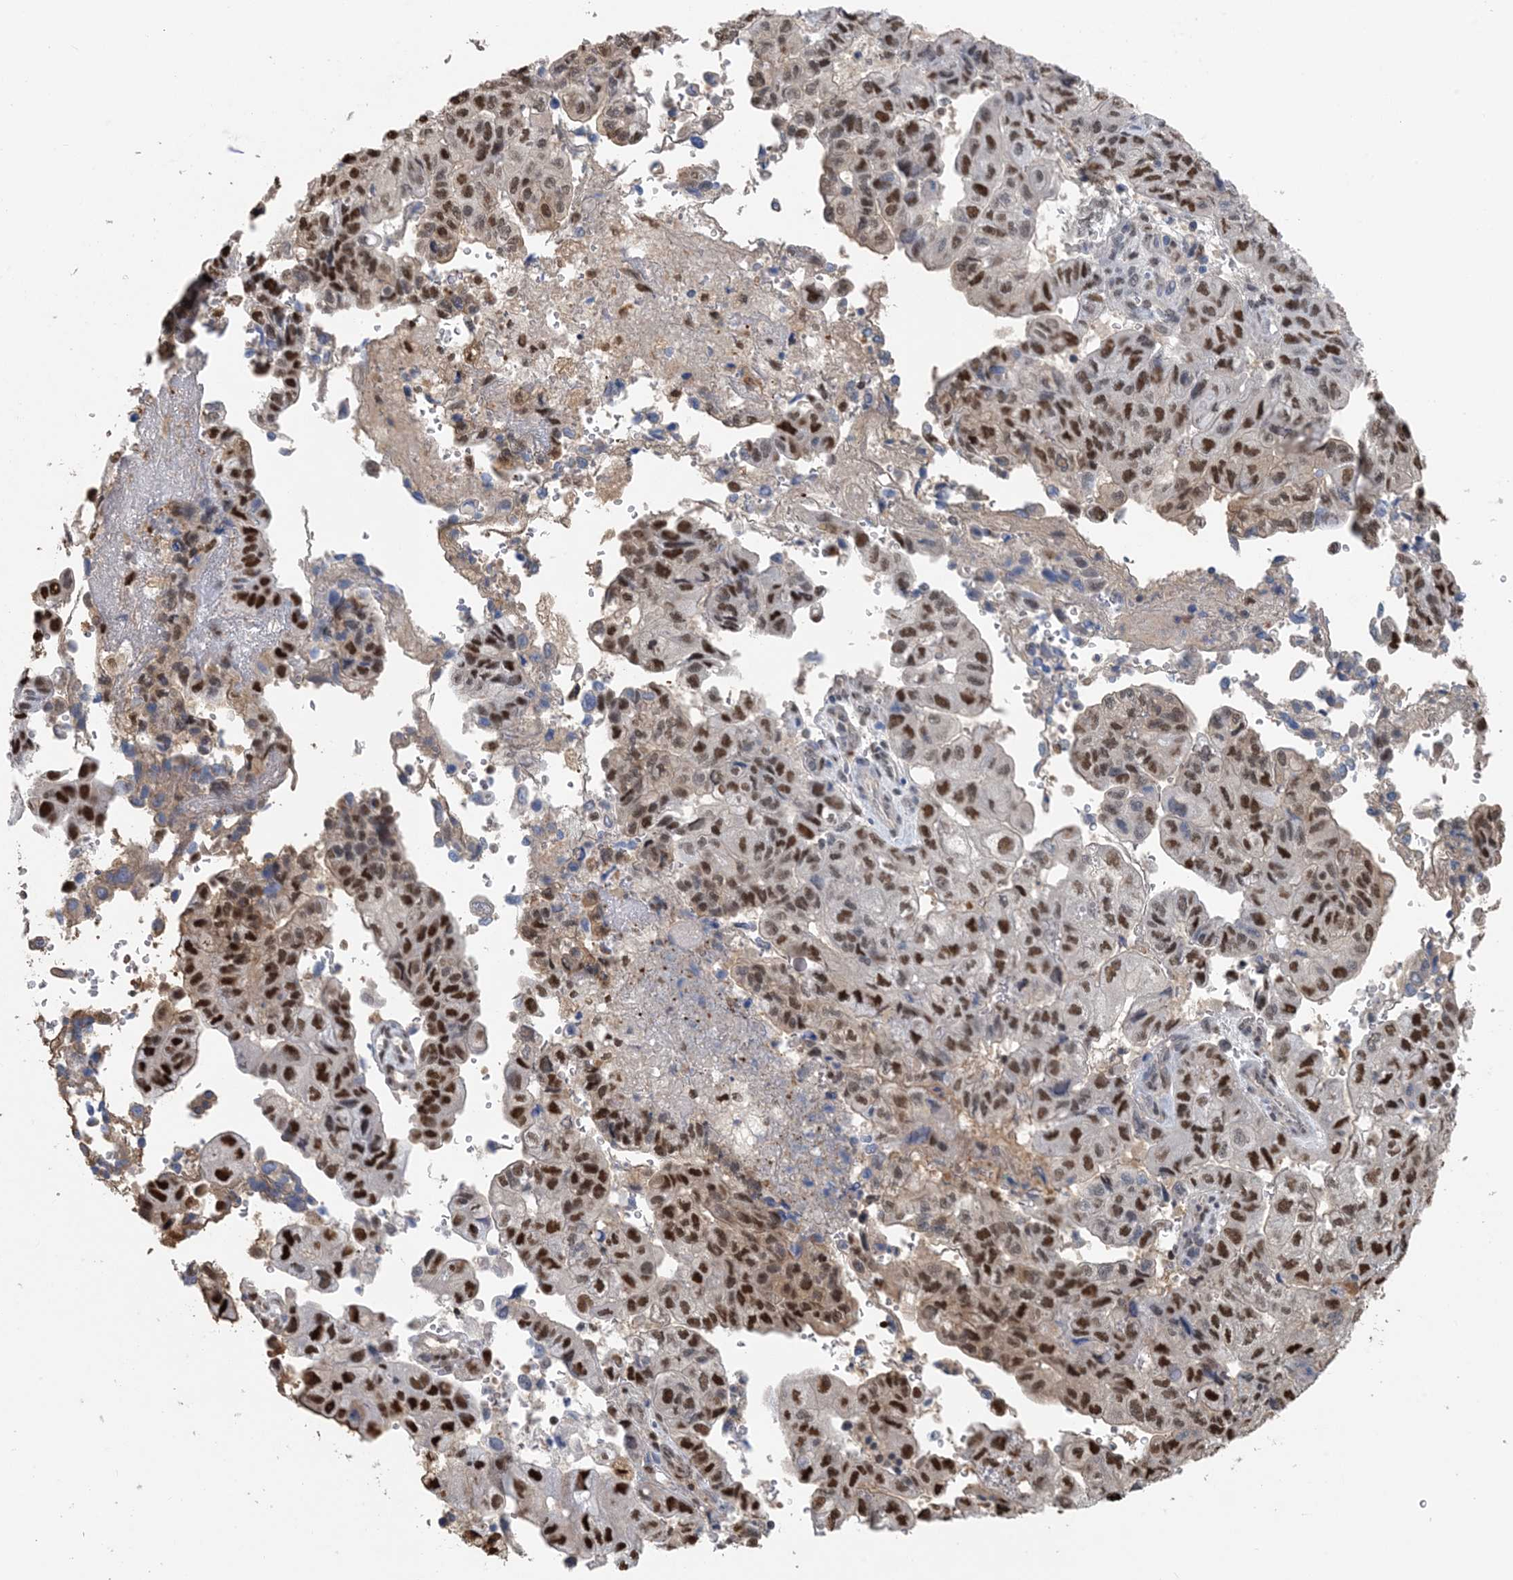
{"staining": {"intensity": "strong", "quantity": ">75%", "location": "nuclear"}, "tissue": "pancreatic cancer", "cell_type": "Tumor cells", "image_type": "cancer", "snomed": [{"axis": "morphology", "description": "Adenocarcinoma, NOS"}, {"axis": "topography", "description": "Pancreas"}], "caption": "Immunohistochemical staining of human adenocarcinoma (pancreatic) demonstrates high levels of strong nuclear protein staining in approximately >75% of tumor cells.", "gene": "HIKESHI", "patient": {"sex": "male", "age": 51}}